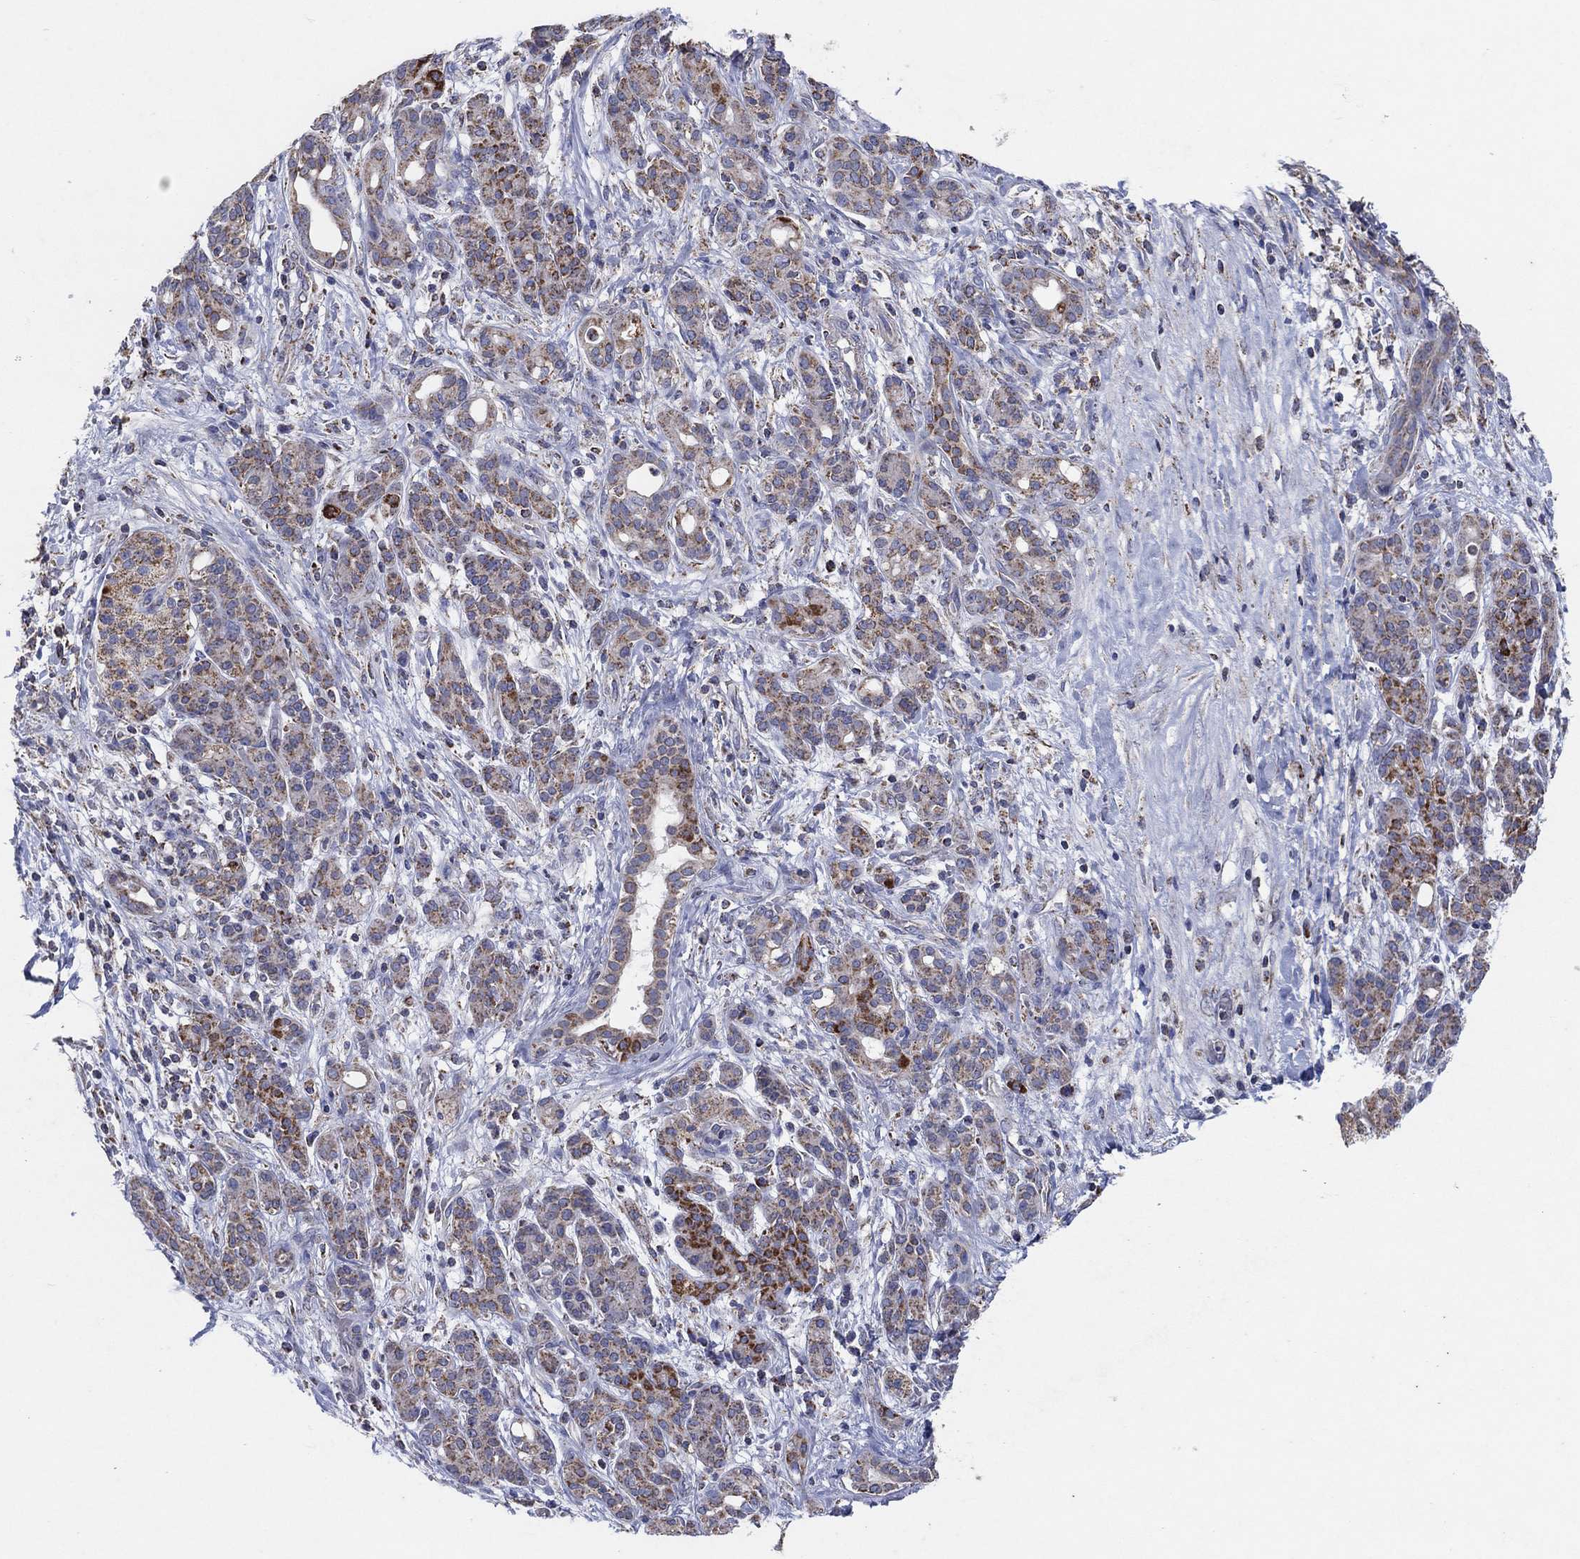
{"staining": {"intensity": "strong", "quantity": "25%-75%", "location": "cytoplasmic/membranous"}, "tissue": "pancreatic cancer", "cell_type": "Tumor cells", "image_type": "cancer", "snomed": [{"axis": "morphology", "description": "Adenocarcinoma, NOS"}, {"axis": "topography", "description": "Pancreas"}], "caption": "Pancreatic cancer was stained to show a protein in brown. There is high levels of strong cytoplasmic/membranous expression in approximately 25%-75% of tumor cells. The staining was performed using DAB (3,3'-diaminobenzidine) to visualize the protein expression in brown, while the nuclei were stained in blue with hematoxylin (Magnification: 20x).", "gene": "C9orf85", "patient": {"sex": "male", "age": 44}}